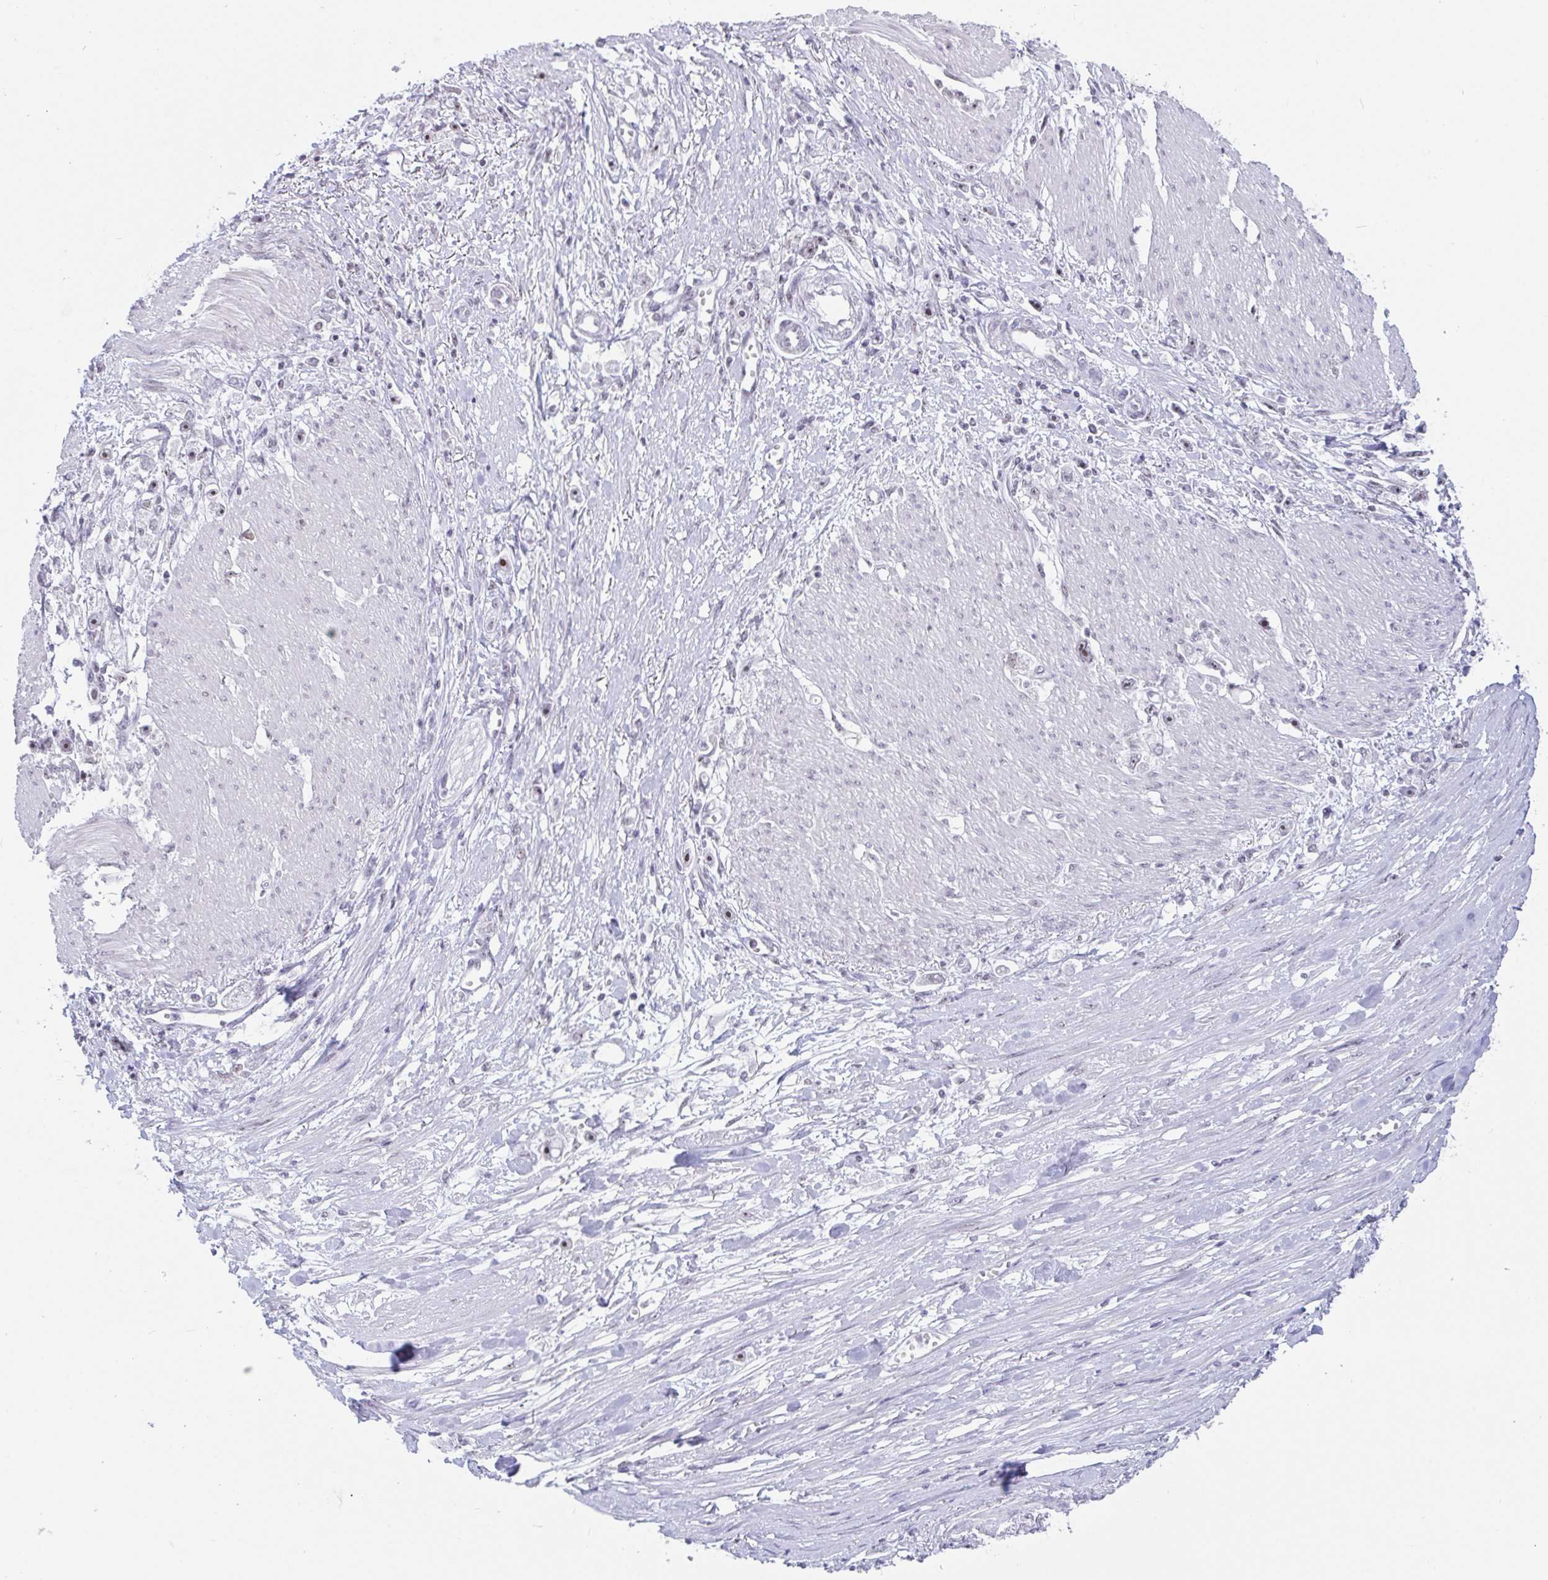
{"staining": {"intensity": "negative", "quantity": "none", "location": "none"}, "tissue": "stomach cancer", "cell_type": "Tumor cells", "image_type": "cancer", "snomed": [{"axis": "morphology", "description": "Adenocarcinoma, NOS"}, {"axis": "topography", "description": "Stomach"}], "caption": "IHC micrograph of neoplastic tissue: stomach cancer (adenocarcinoma) stained with DAB (3,3'-diaminobenzidine) demonstrates no significant protein staining in tumor cells.", "gene": "SUPT16H", "patient": {"sex": "female", "age": 59}}